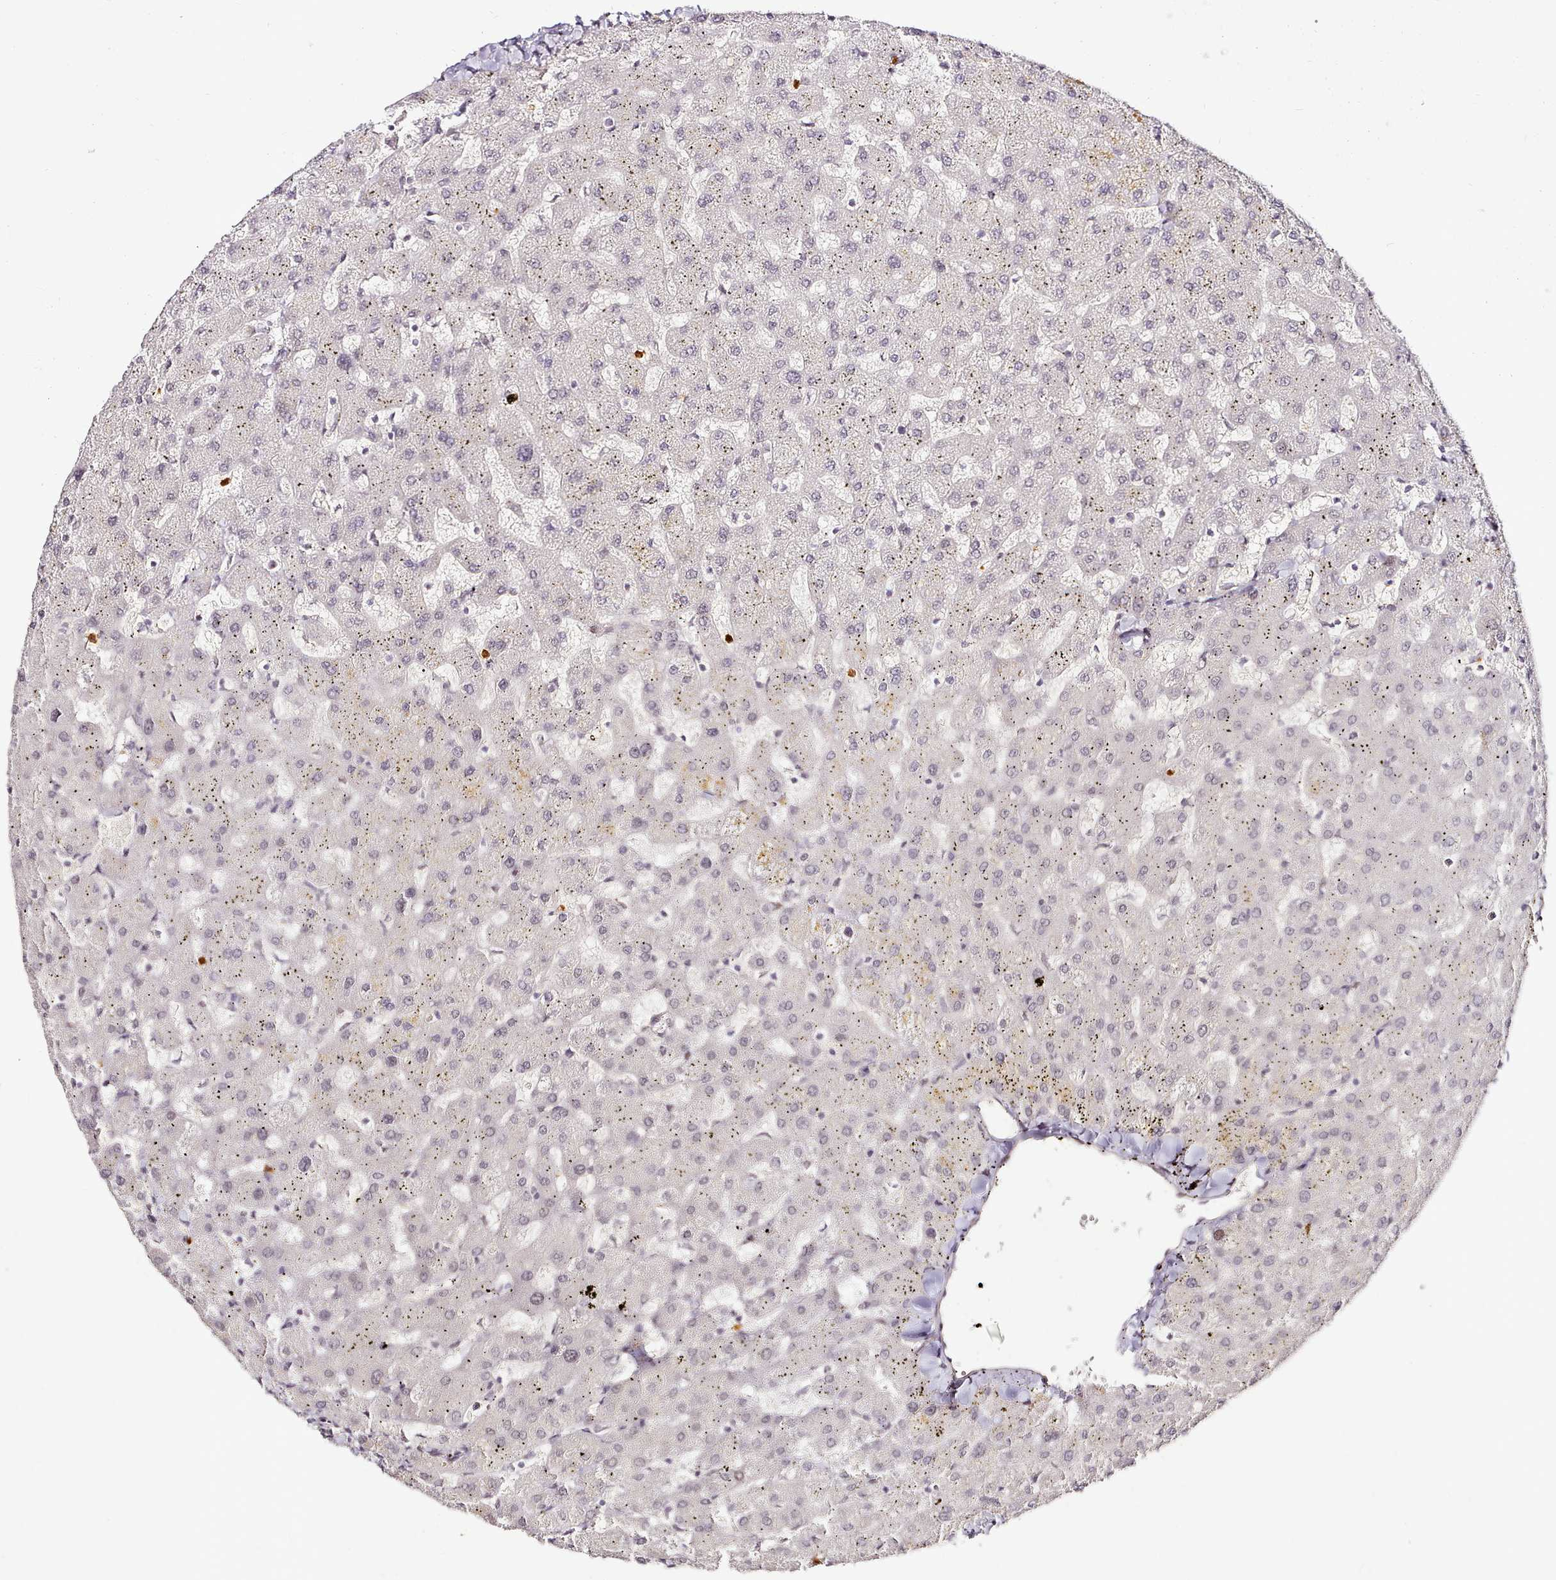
{"staining": {"intensity": "negative", "quantity": "none", "location": "none"}, "tissue": "liver", "cell_type": "Cholangiocytes", "image_type": "normal", "snomed": [{"axis": "morphology", "description": "Normal tissue, NOS"}, {"axis": "topography", "description": "Liver"}], "caption": "This is a image of immunohistochemistry staining of benign liver, which shows no positivity in cholangiocytes.", "gene": "SYT15B", "patient": {"sex": "female", "age": 63}}